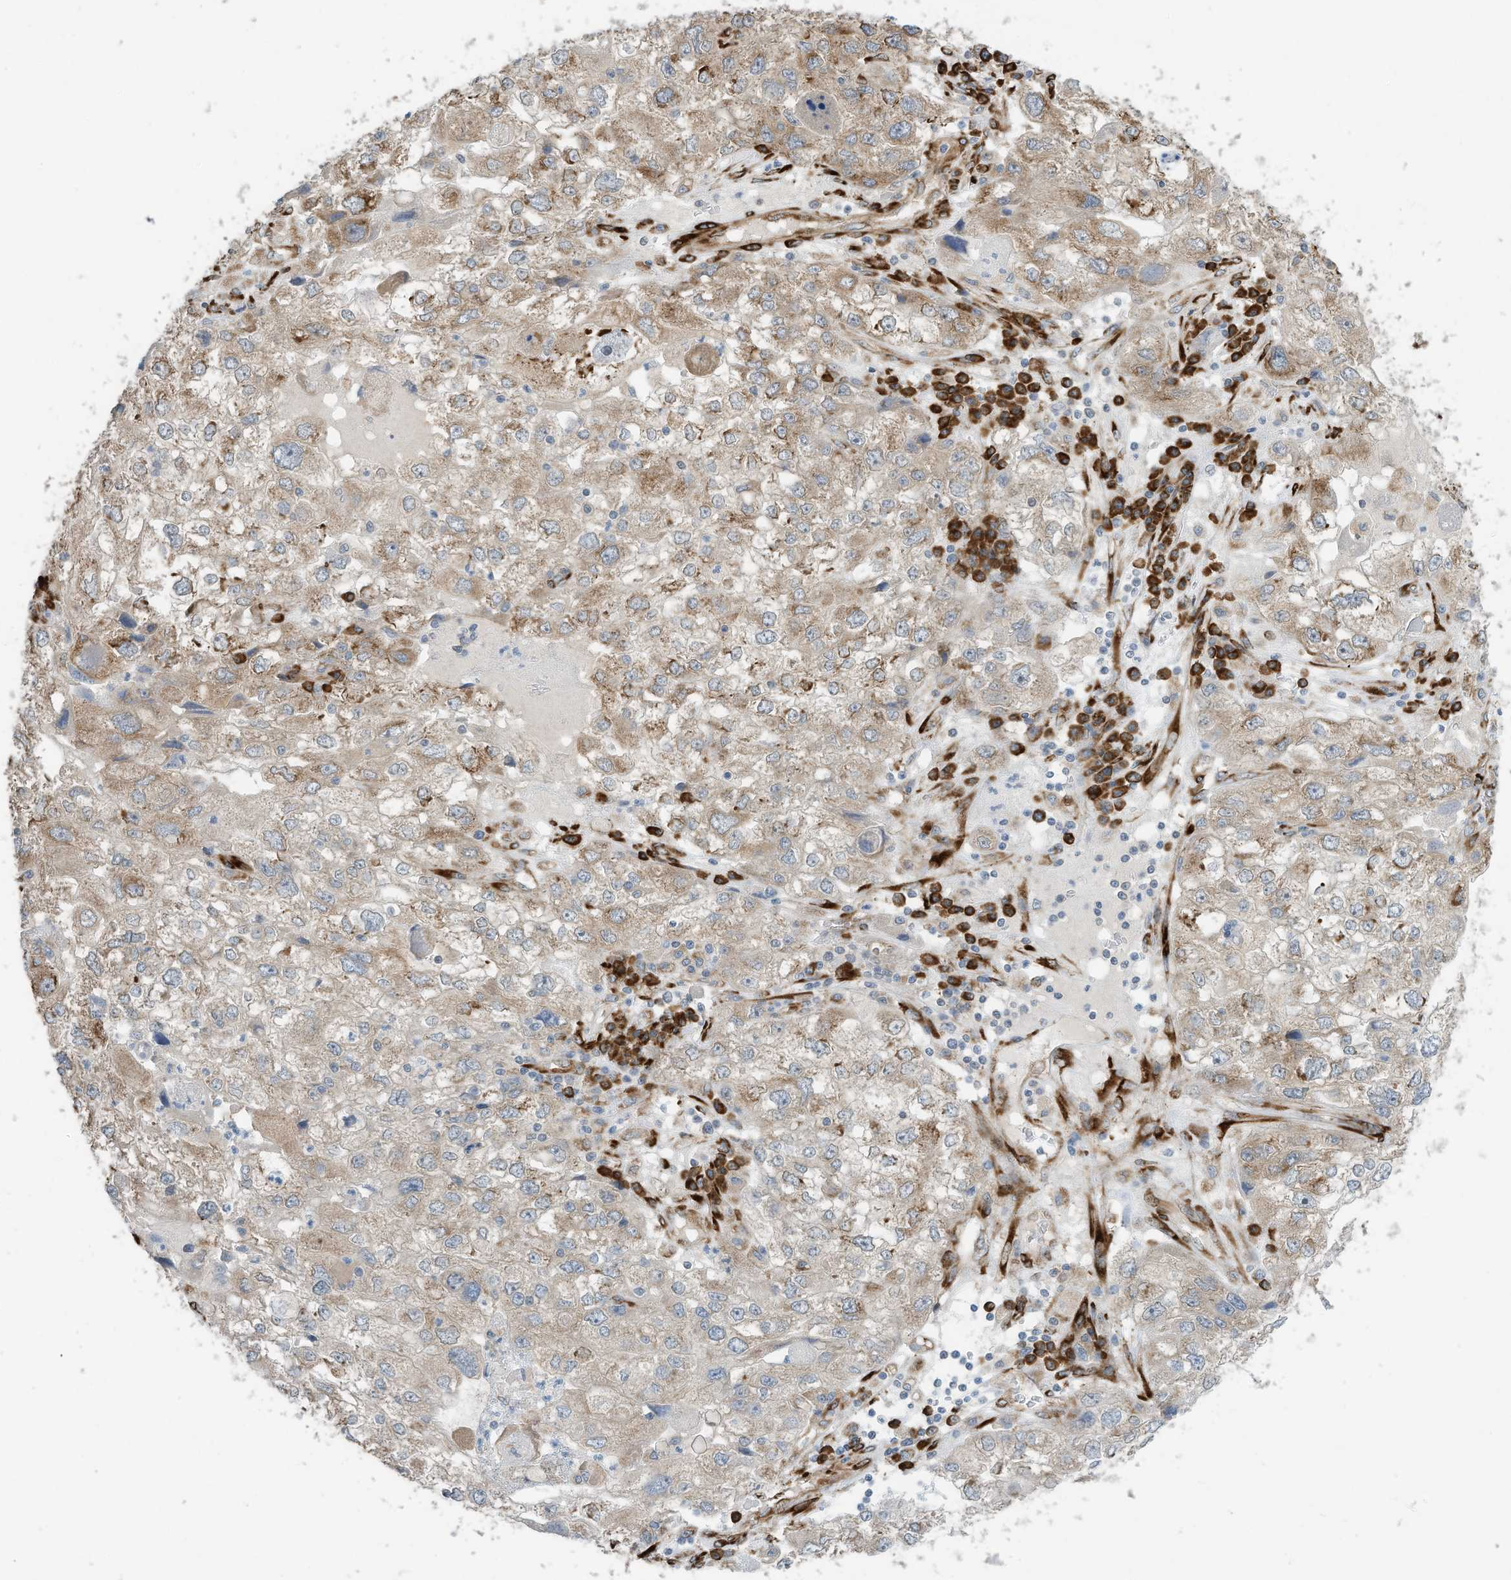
{"staining": {"intensity": "weak", "quantity": "25%-75%", "location": "cytoplasmic/membranous"}, "tissue": "endometrial cancer", "cell_type": "Tumor cells", "image_type": "cancer", "snomed": [{"axis": "morphology", "description": "Adenocarcinoma, NOS"}, {"axis": "topography", "description": "Endometrium"}], "caption": "A high-resolution photomicrograph shows immunohistochemistry staining of endometrial cancer, which reveals weak cytoplasmic/membranous positivity in about 25%-75% of tumor cells.", "gene": "ZBTB45", "patient": {"sex": "female", "age": 49}}